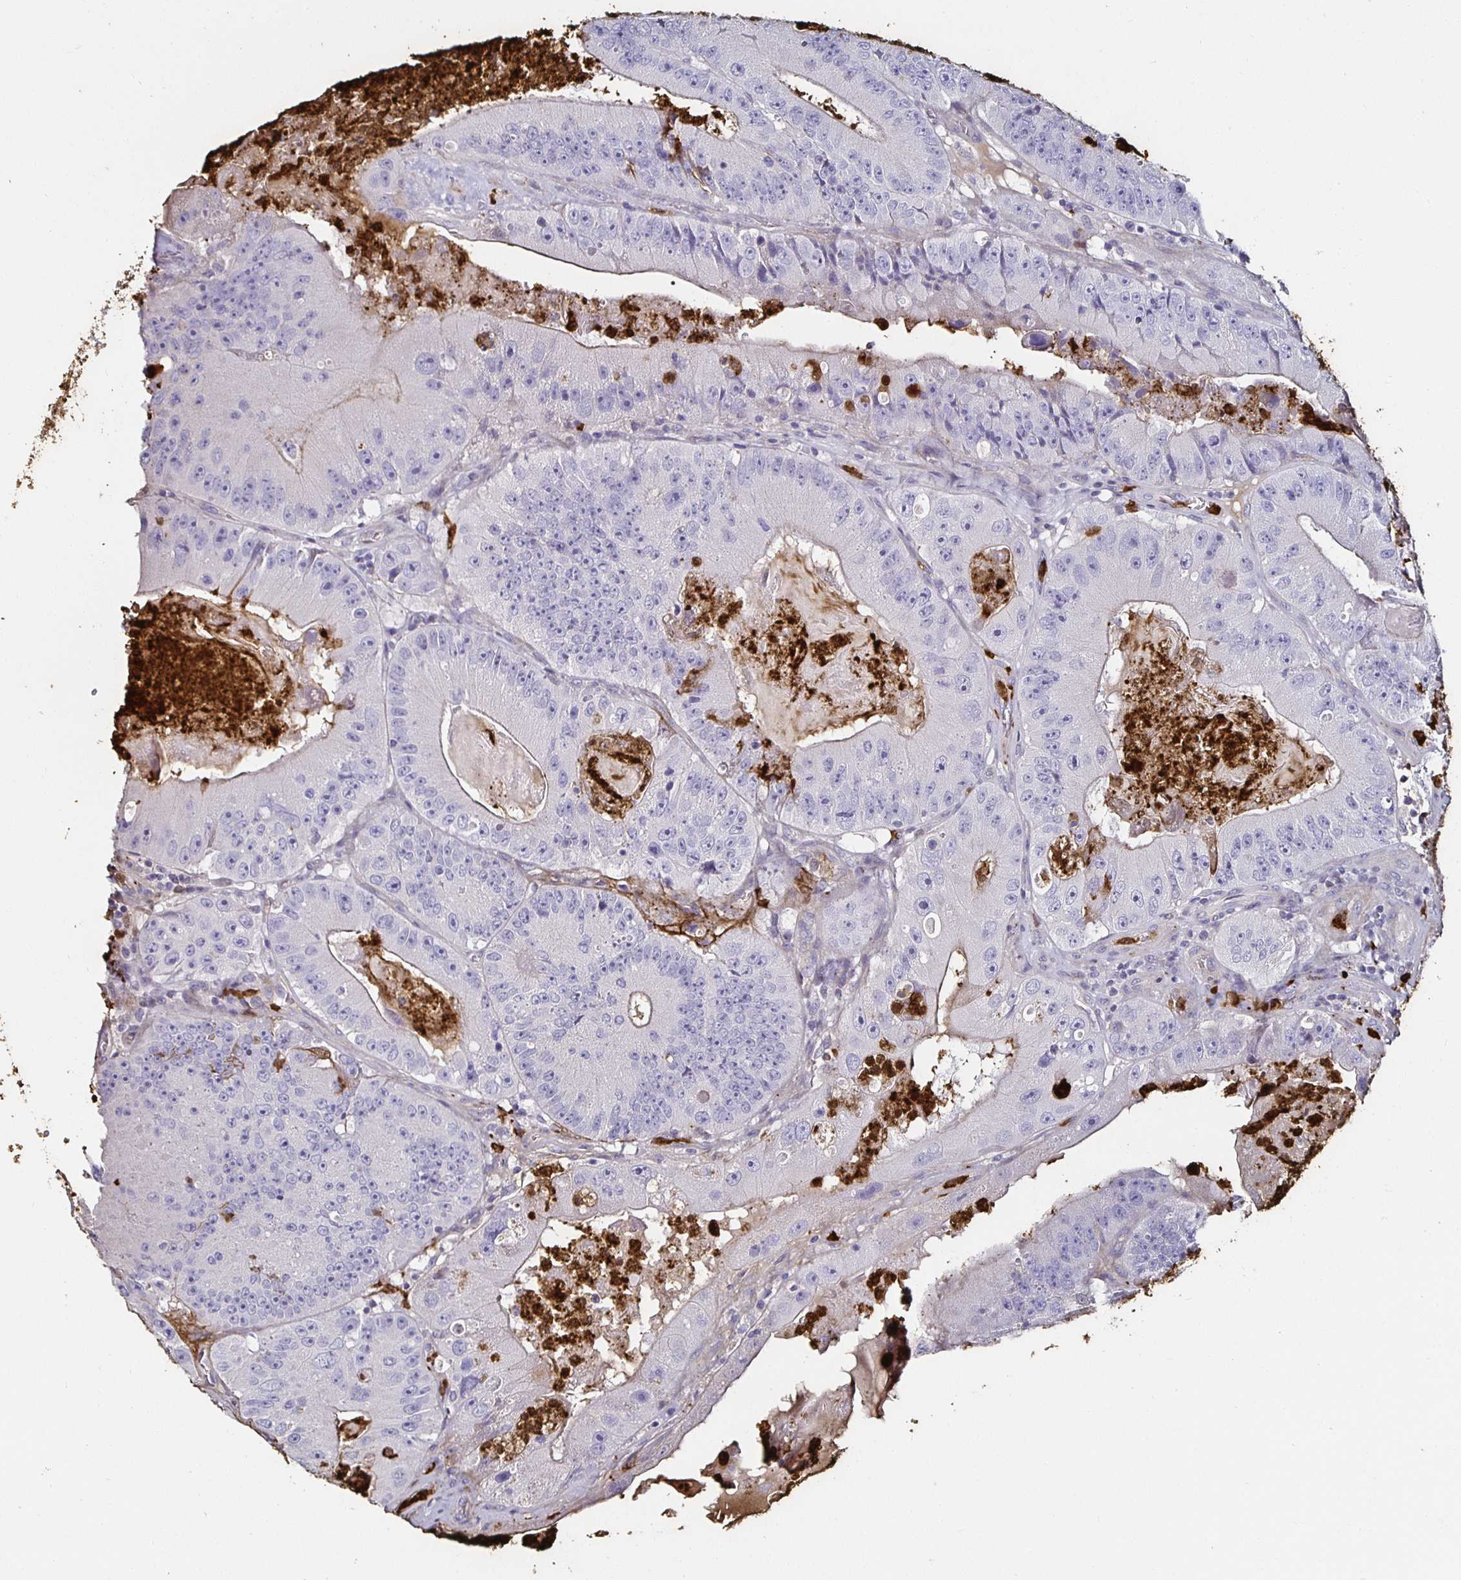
{"staining": {"intensity": "negative", "quantity": "none", "location": "none"}, "tissue": "colorectal cancer", "cell_type": "Tumor cells", "image_type": "cancer", "snomed": [{"axis": "morphology", "description": "Adenocarcinoma, NOS"}, {"axis": "topography", "description": "Colon"}], "caption": "This is a histopathology image of immunohistochemistry (IHC) staining of colorectal adenocarcinoma, which shows no staining in tumor cells.", "gene": "TLR4", "patient": {"sex": "female", "age": 86}}